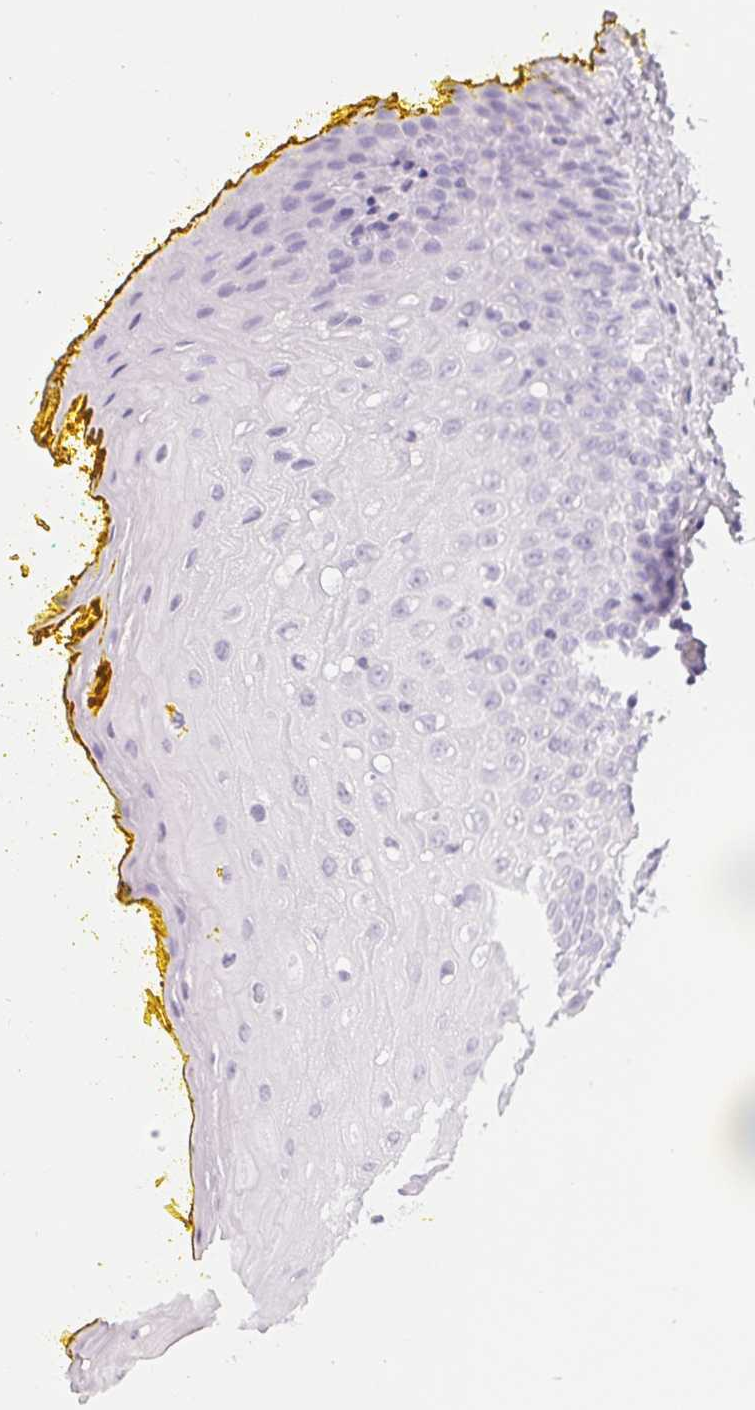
{"staining": {"intensity": "negative", "quantity": "none", "location": "none"}, "tissue": "oral mucosa", "cell_type": "Squamous epithelial cells", "image_type": "normal", "snomed": [{"axis": "morphology", "description": "Normal tissue, NOS"}, {"axis": "morphology", "description": "Squamous cell carcinoma, NOS"}, {"axis": "topography", "description": "Oral tissue"}, {"axis": "topography", "description": "Head-Neck"}], "caption": "Immunohistochemical staining of unremarkable human oral mucosa demonstrates no significant staining in squamous epithelial cells. (DAB (3,3'-diaminobenzidine) IHC visualized using brightfield microscopy, high magnification).", "gene": "SPACA5B", "patient": {"sex": "female", "age": 70}}